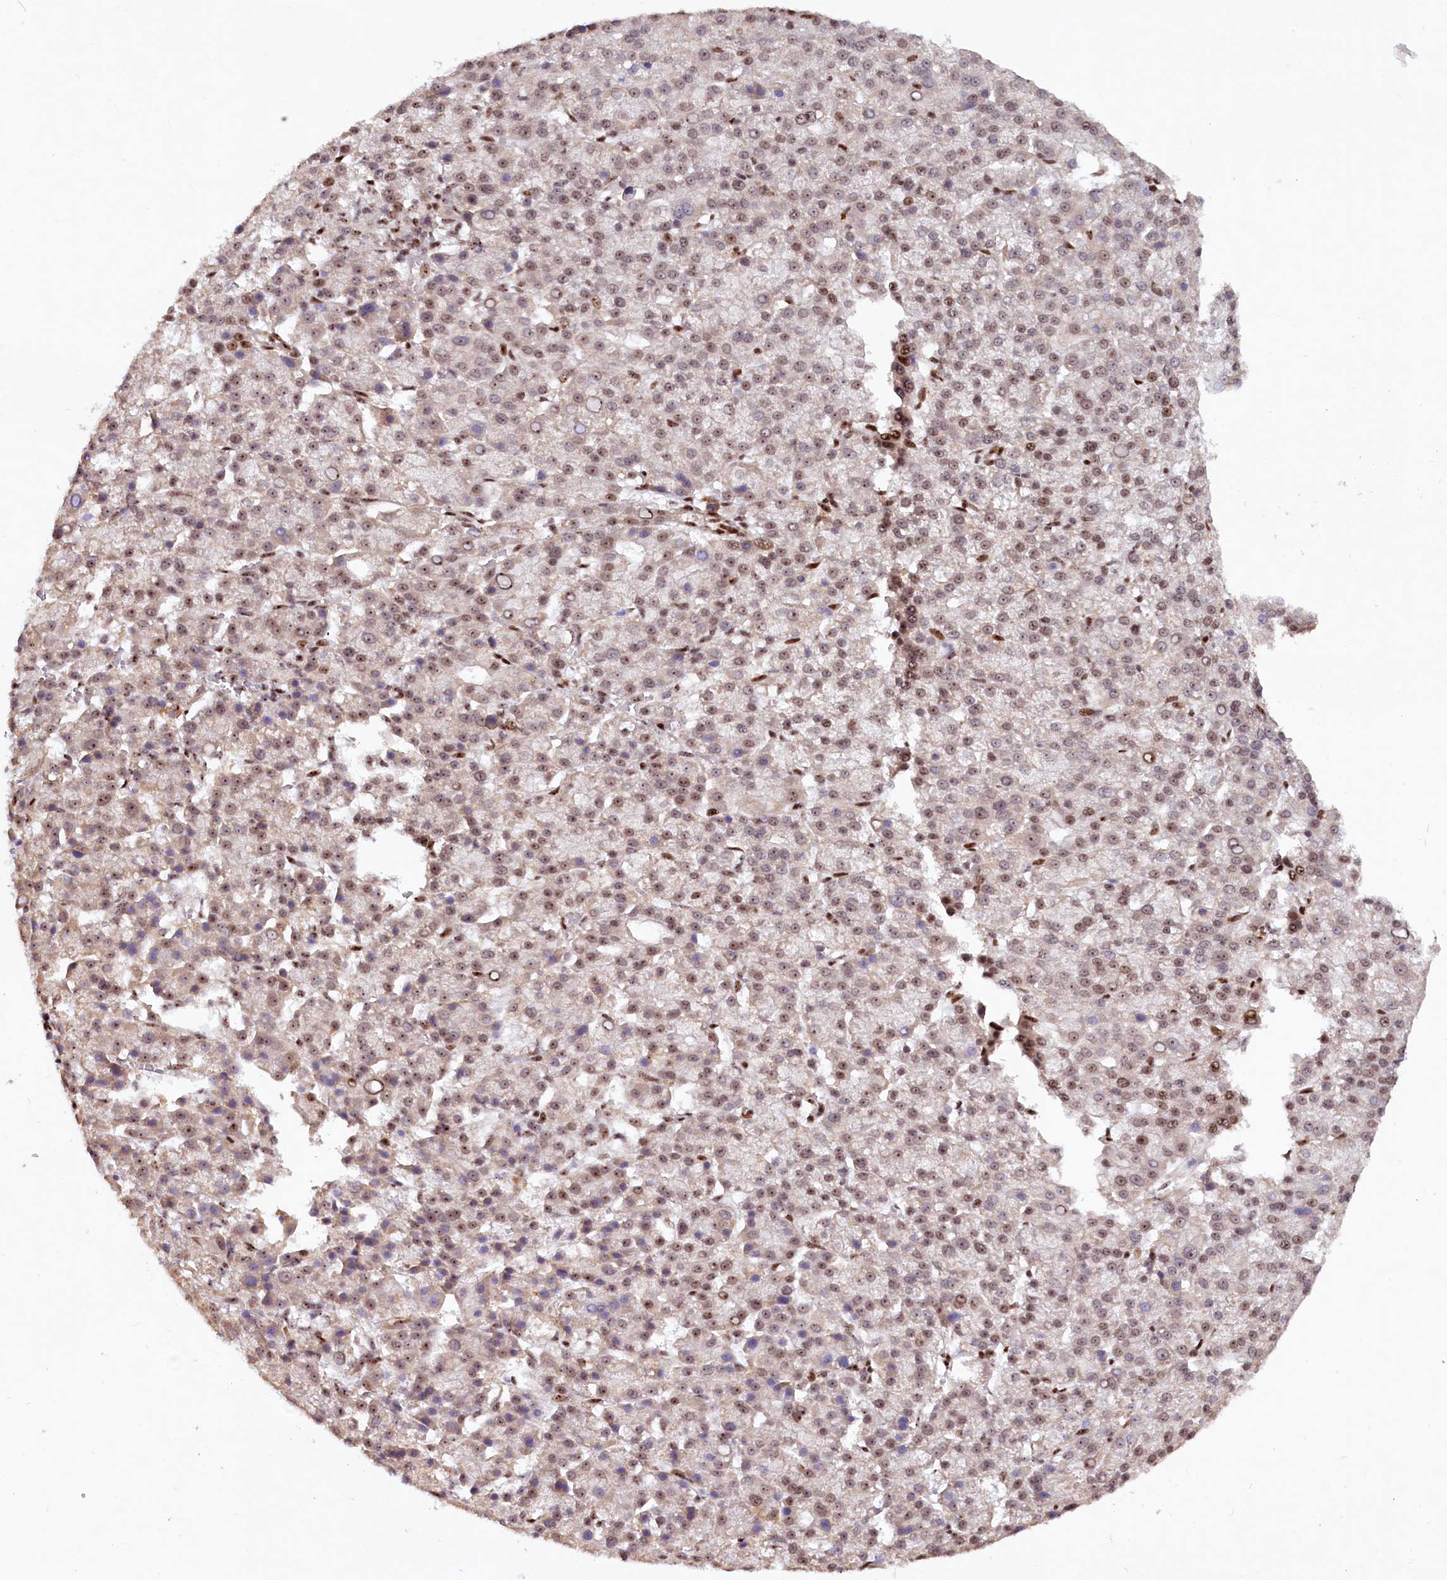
{"staining": {"intensity": "moderate", "quantity": ">75%", "location": "nuclear"}, "tissue": "liver cancer", "cell_type": "Tumor cells", "image_type": "cancer", "snomed": [{"axis": "morphology", "description": "Carcinoma, Hepatocellular, NOS"}, {"axis": "topography", "description": "Liver"}], "caption": "IHC image of neoplastic tissue: human liver hepatocellular carcinoma stained using IHC exhibits medium levels of moderate protein expression localized specifically in the nuclear of tumor cells, appearing as a nuclear brown color.", "gene": "TCOF1", "patient": {"sex": "female", "age": 58}}